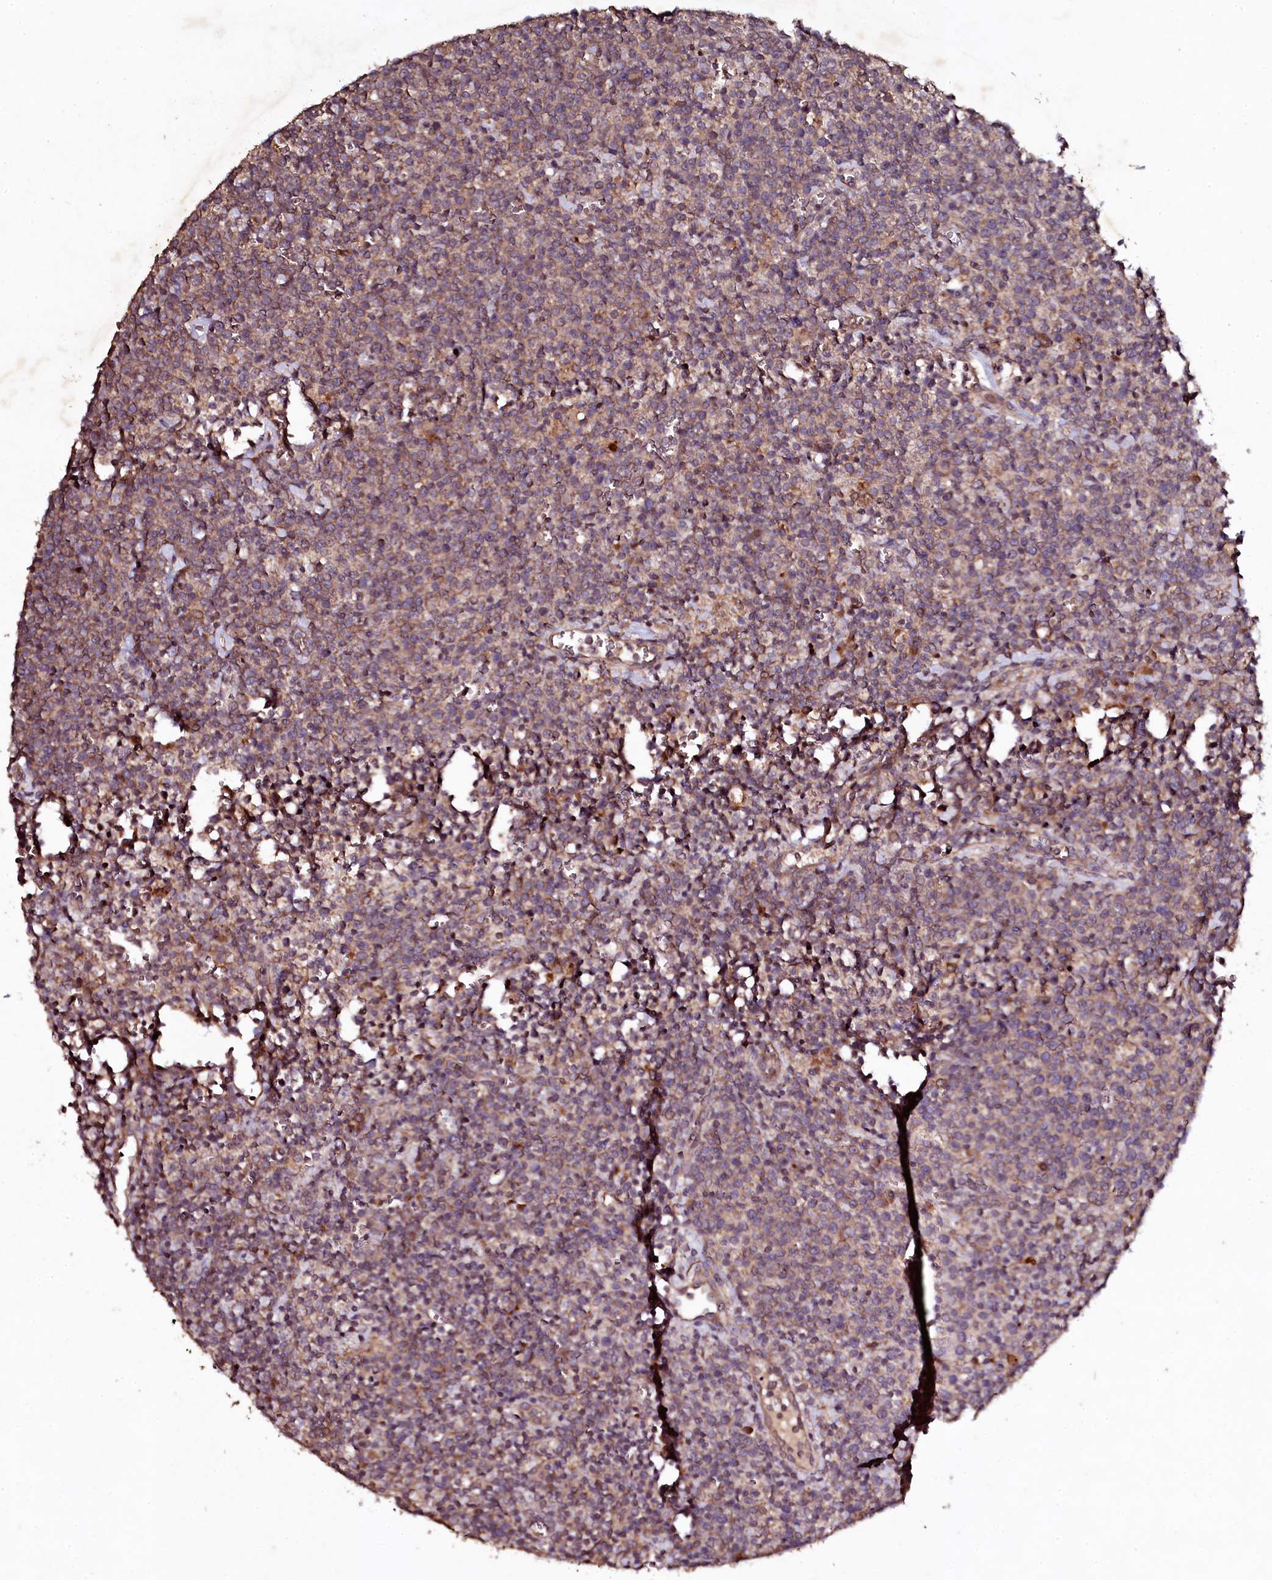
{"staining": {"intensity": "weak", "quantity": "25%-75%", "location": "cytoplasmic/membranous"}, "tissue": "lymphoma", "cell_type": "Tumor cells", "image_type": "cancer", "snomed": [{"axis": "morphology", "description": "Malignant lymphoma, non-Hodgkin's type, High grade"}, {"axis": "topography", "description": "Lymph node"}], "caption": "Protein staining by immunohistochemistry exhibits weak cytoplasmic/membranous expression in about 25%-75% of tumor cells in high-grade malignant lymphoma, non-Hodgkin's type.", "gene": "SEC24C", "patient": {"sex": "male", "age": 61}}